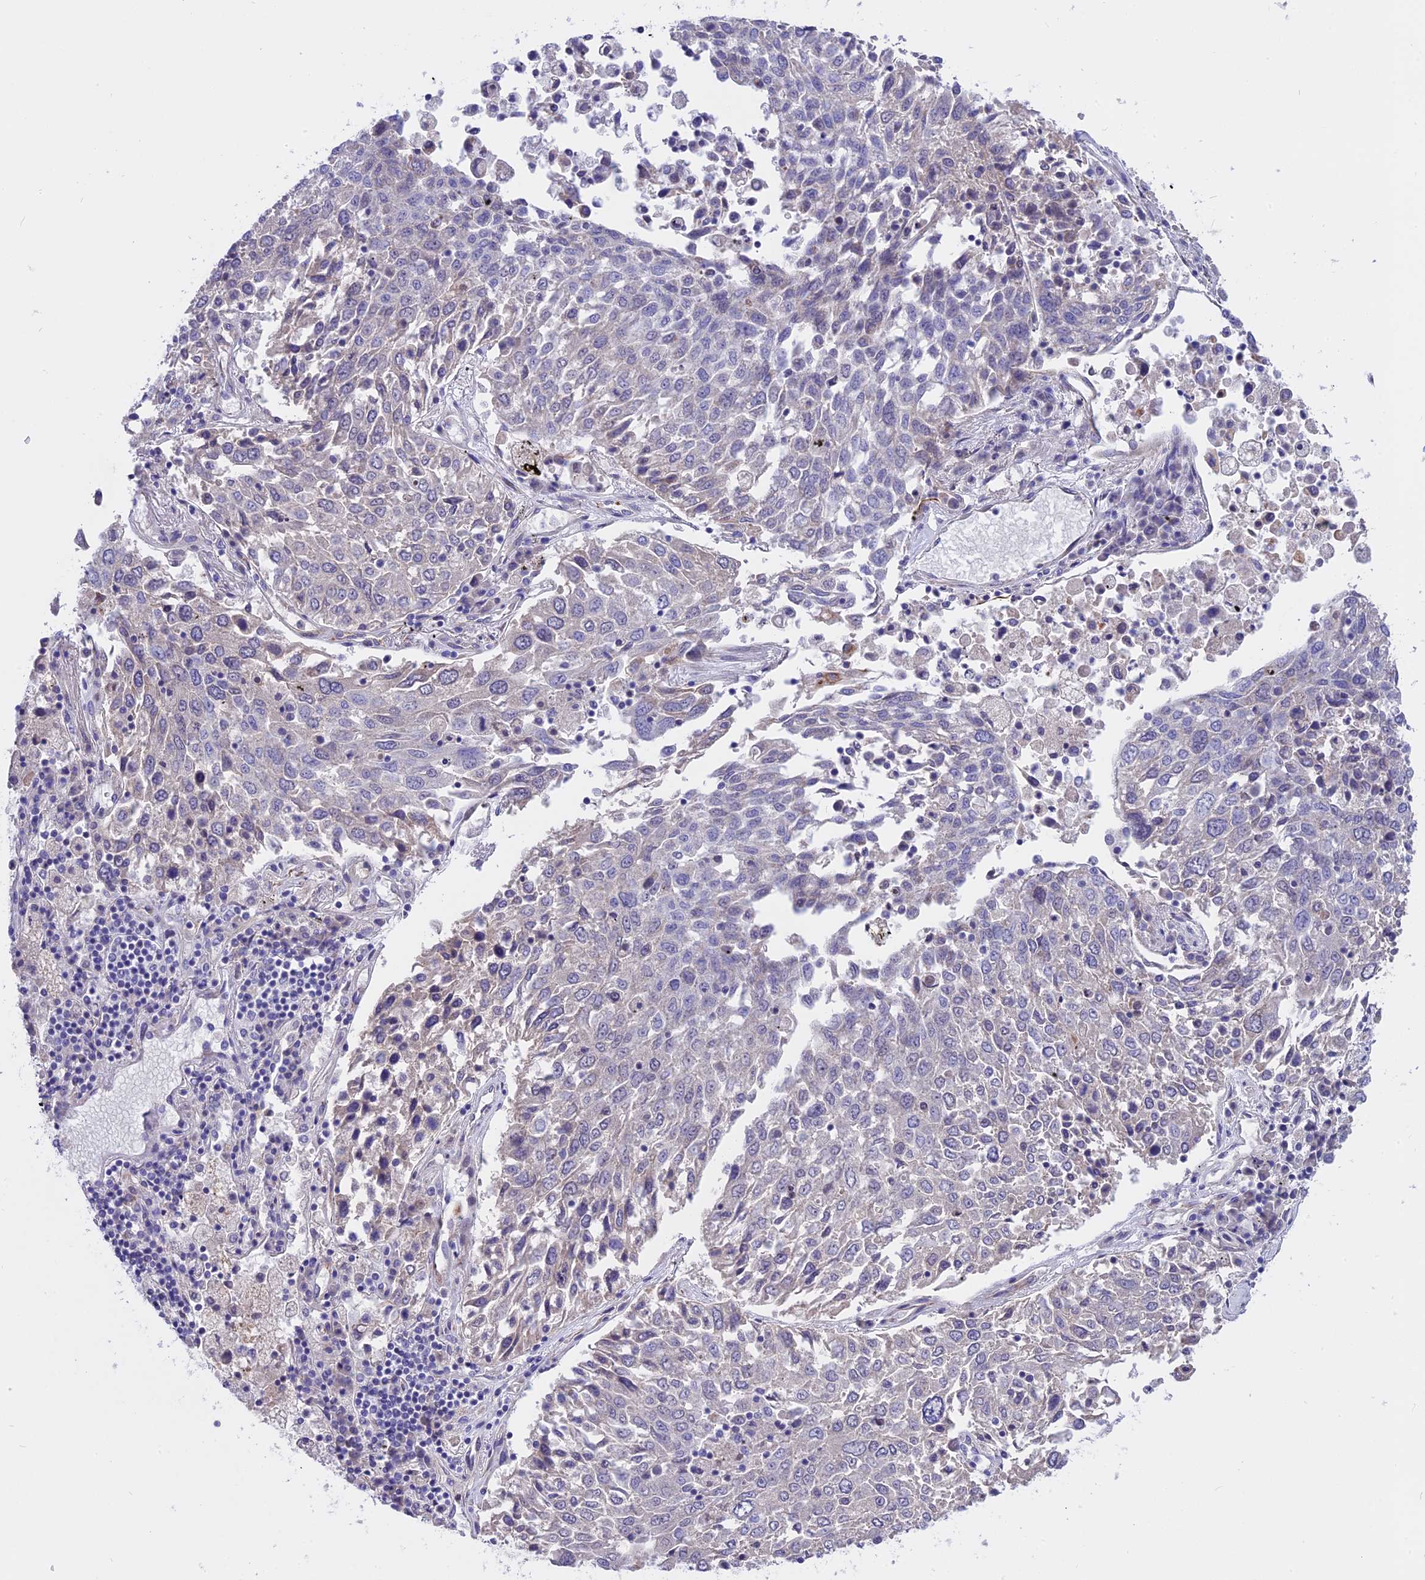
{"staining": {"intensity": "negative", "quantity": "none", "location": "none"}, "tissue": "lung cancer", "cell_type": "Tumor cells", "image_type": "cancer", "snomed": [{"axis": "morphology", "description": "Squamous cell carcinoma, NOS"}, {"axis": "topography", "description": "Lung"}], "caption": "This is an immunohistochemistry (IHC) micrograph of human lung cancer (squamous cell carcinoma). There is no staining in tumor cells.", "gene": "TMEM138", "patient": {"sex": "male", "age": 65}}